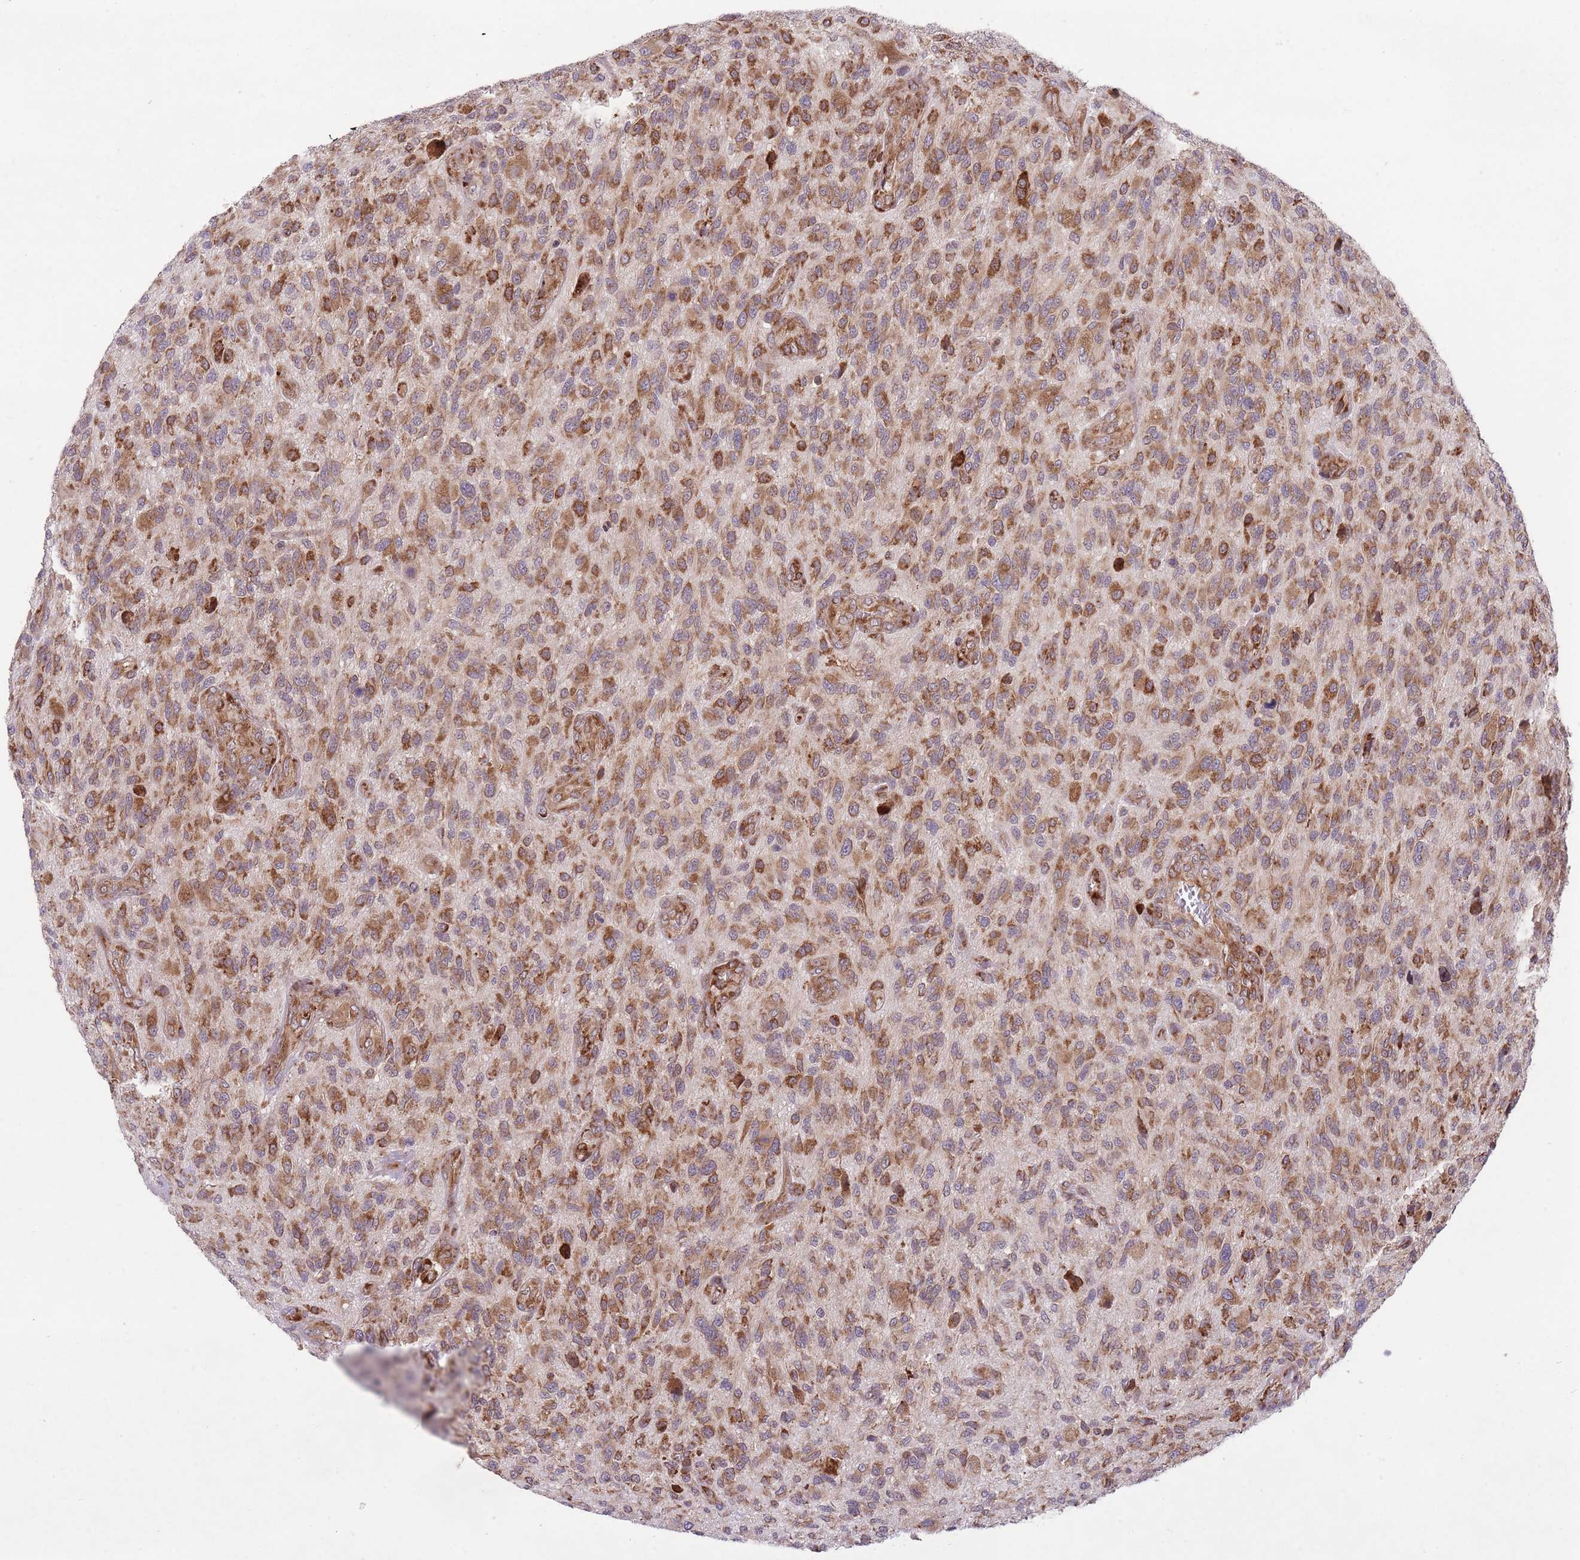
{"staining": {"intensity": "moderate", "quantity": ">75%", "location": "cytoplasmic/membranous"}, "tissue": "glioma", "cell_type": "Tumor cells", "image_type": "cancer", "snomed": [{"axis": "morphology", "description": "Glioma, malignant, High grade"}, {"axis": "topography", "description": "Brain"}], "caption": "Immunohistochemical staining of malignant glioma (high-grade) displays medium levels of moderate cytoplasmic/membranous expression in approximately >75% of tumor cells.", "gene": "TTLL3", "patient": {"sex": "male", "age": 47}}